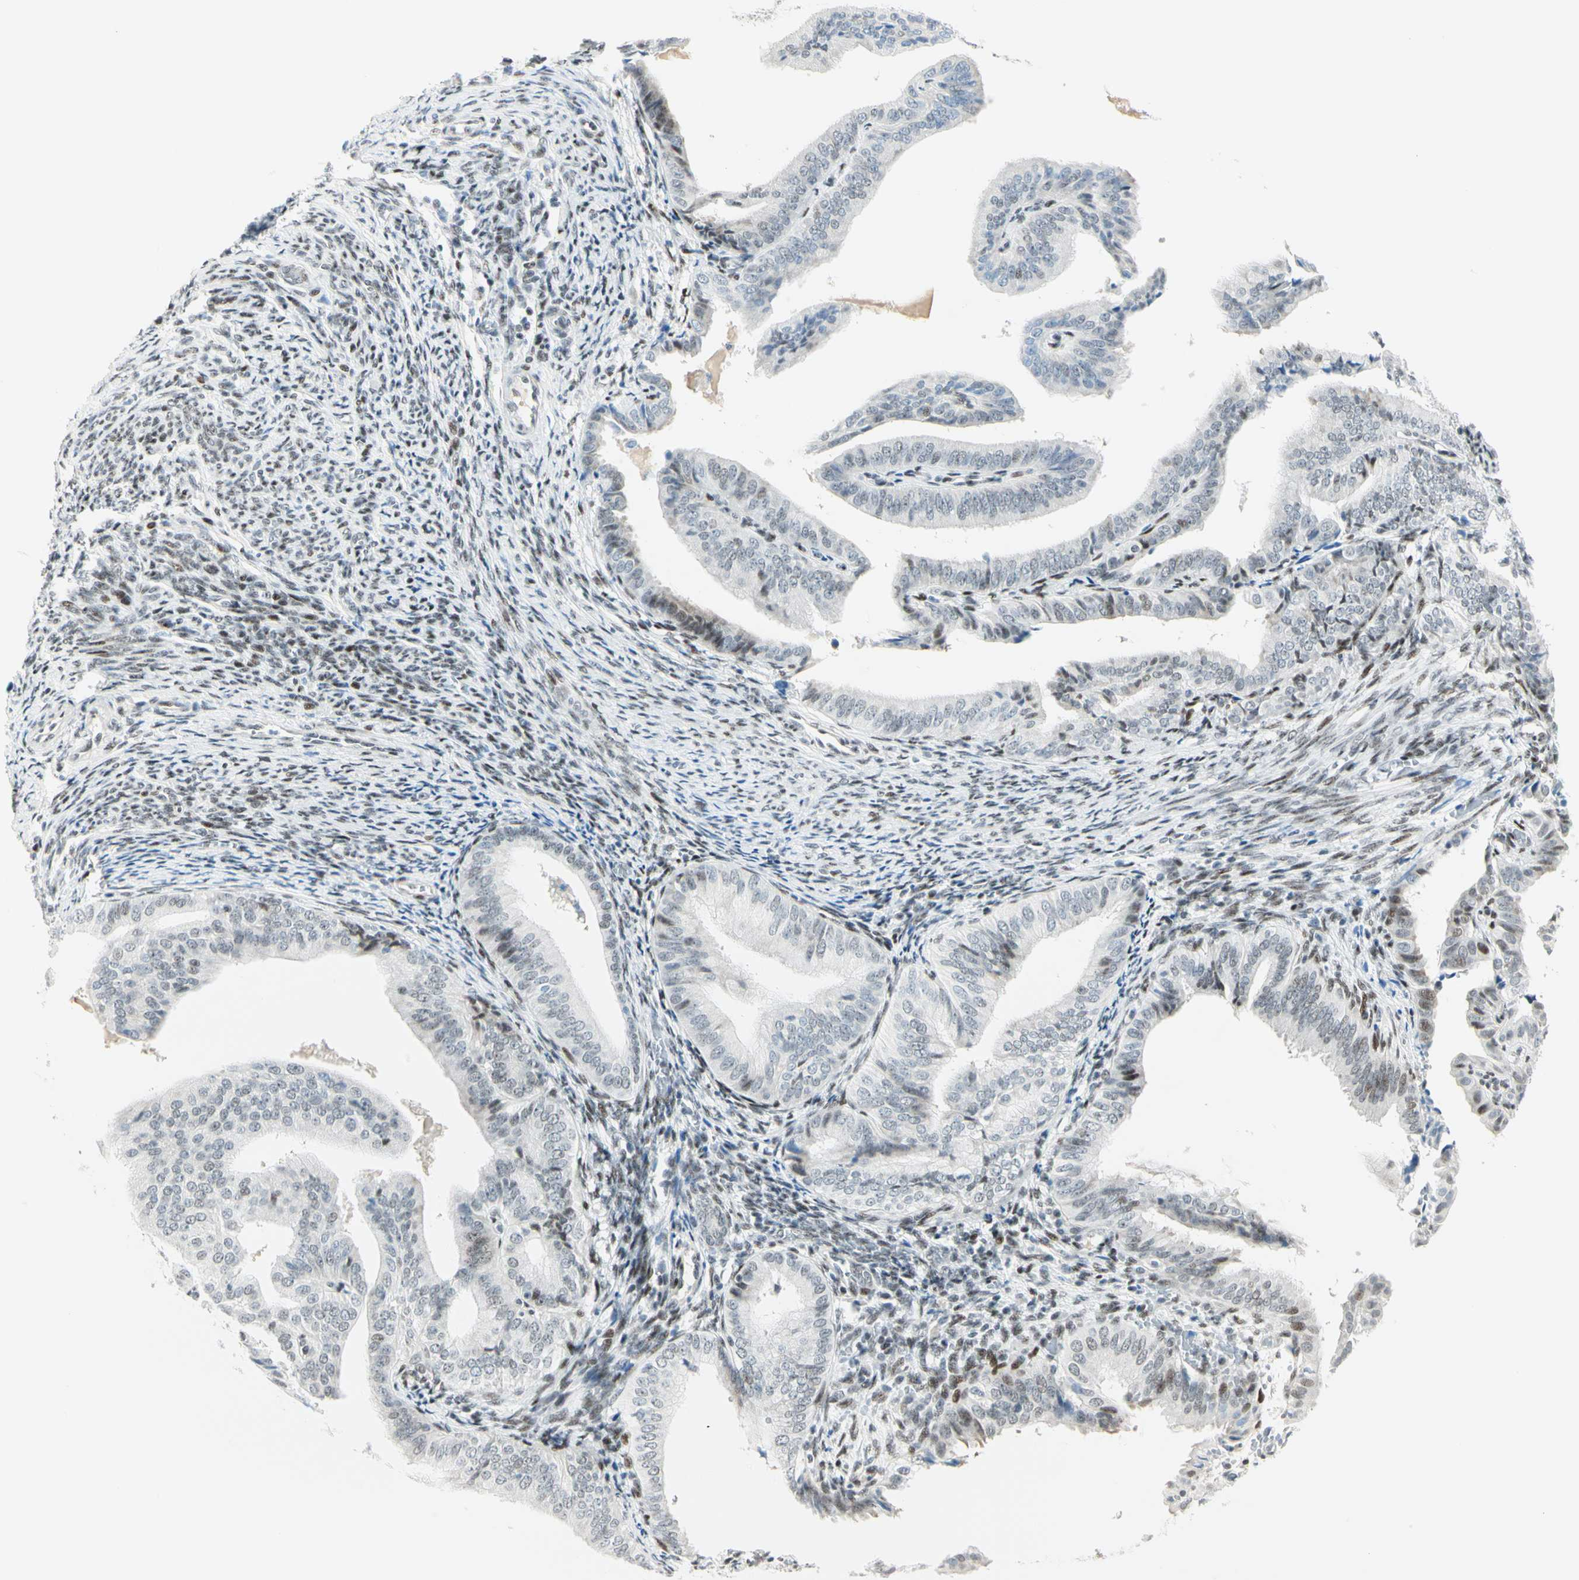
{"staining": {"intensity": "moderate", "quantity": "<25%", "location": "nuclear"}, "tissue": "endometrial cancer", "cell_type": "Tumor cells", "image_type": "cancer", "snomed": [{"axis": "morphology", "description": "Adenocarcinoma, NOS"}, {"axis": "topography", "description": "Endometrium"}], "caption": "About <25% of tumor cells in human endometrial cancer (adenocarcinoma) exhibit moderate nuclear protein positivity as visualized by brown immunohistochemical staining.", "gene": "PKNOX1", "patient": {"sex": "female", "age": 58}}